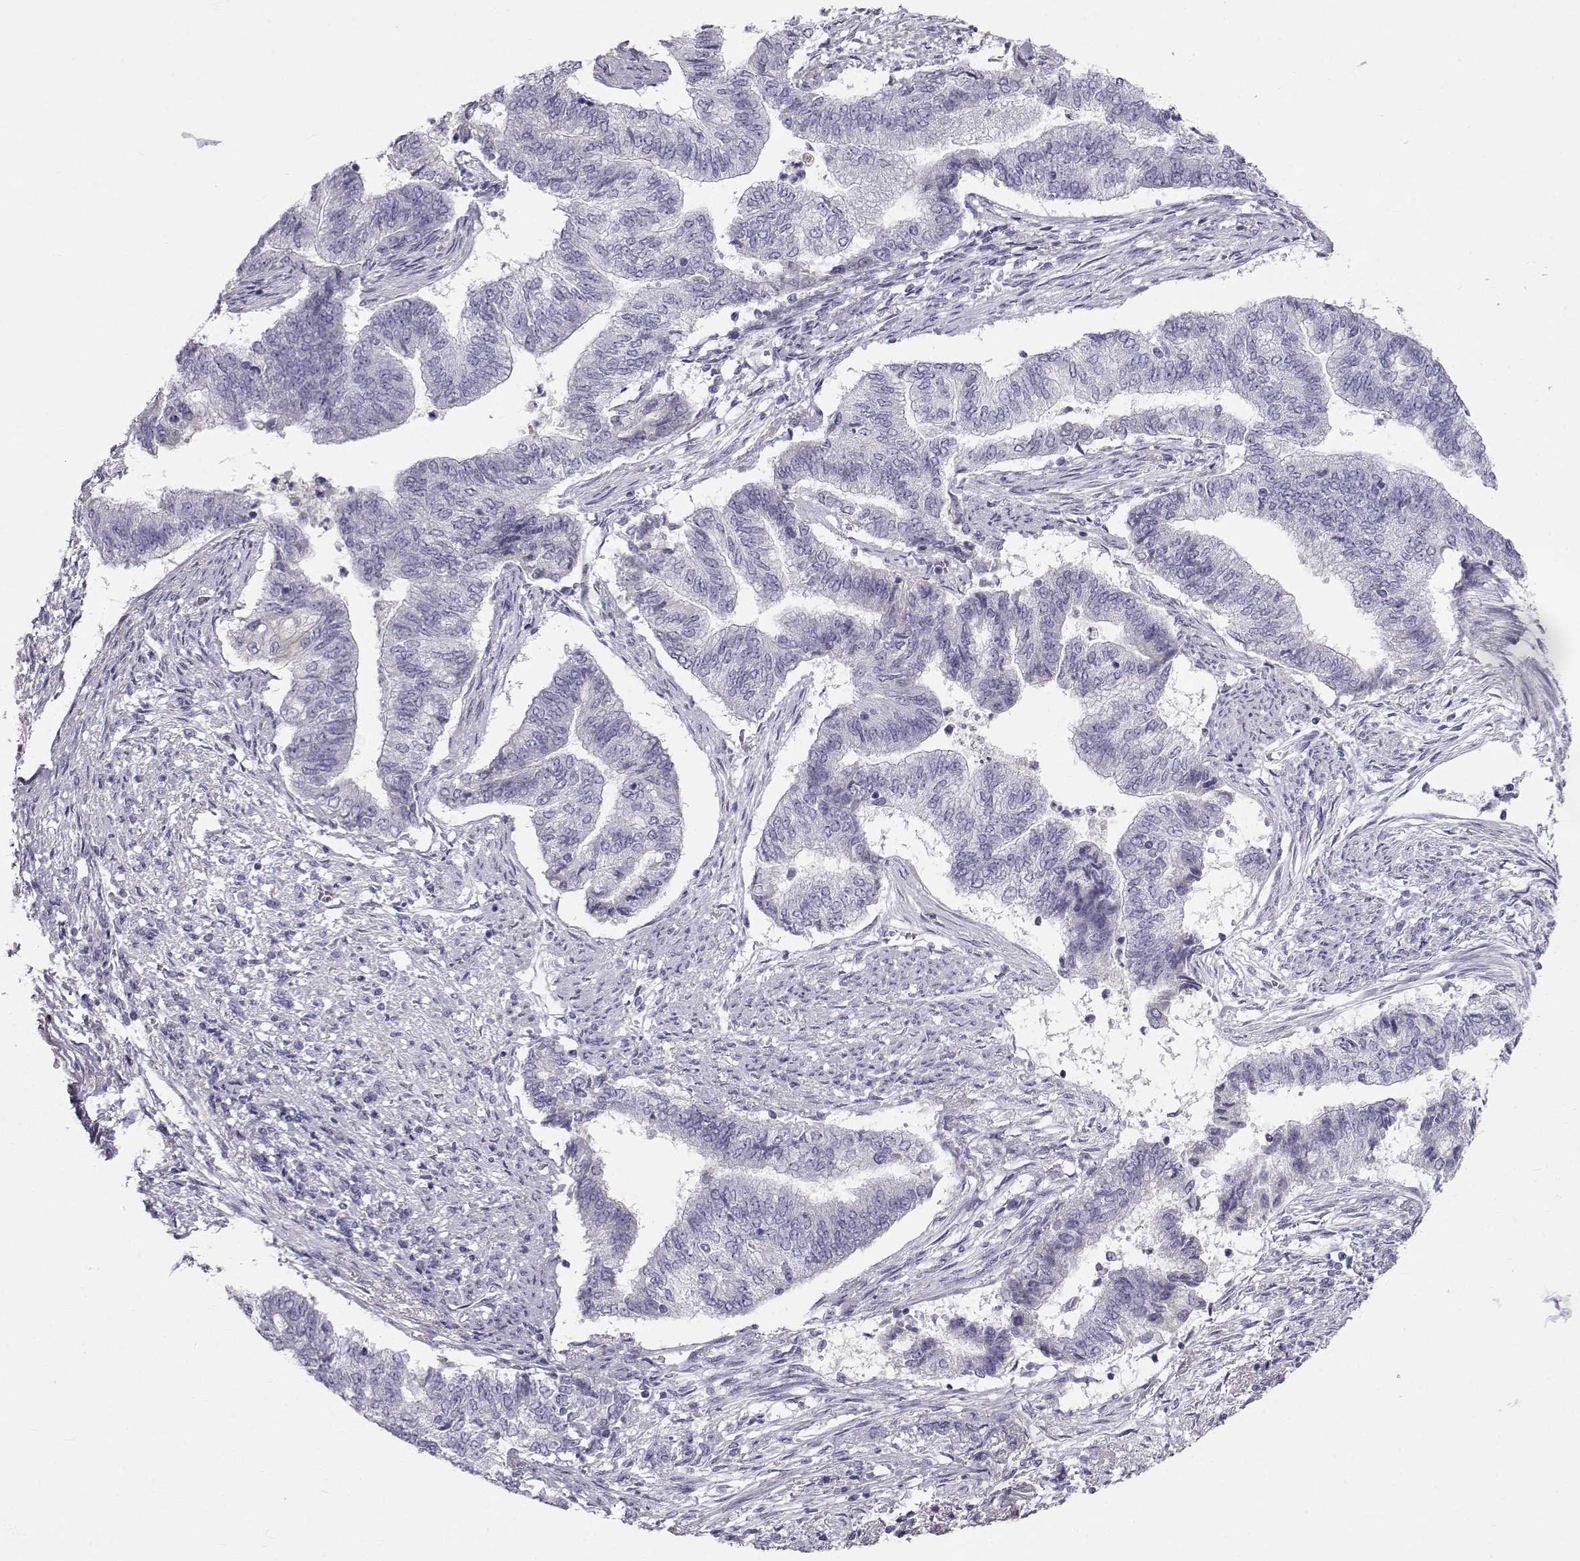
{"staining": {"intensity": "negative", "quantity": "none", "location": "none"}, "tissue": "endometrial cancer", "cell_type": "Tumor cells", "image_type": "cancer", "snomed": [{"axis": "morphology", "description": "Adenocarcinoma, NOS"}, {"axis": "topography", "description": "Endometrium"}], "caption": "There is no significant staining in tumor cells of endometrial adenocarcinoma.", "gene": "GPR26", "patient": {"sex": "female", "age": 65}}